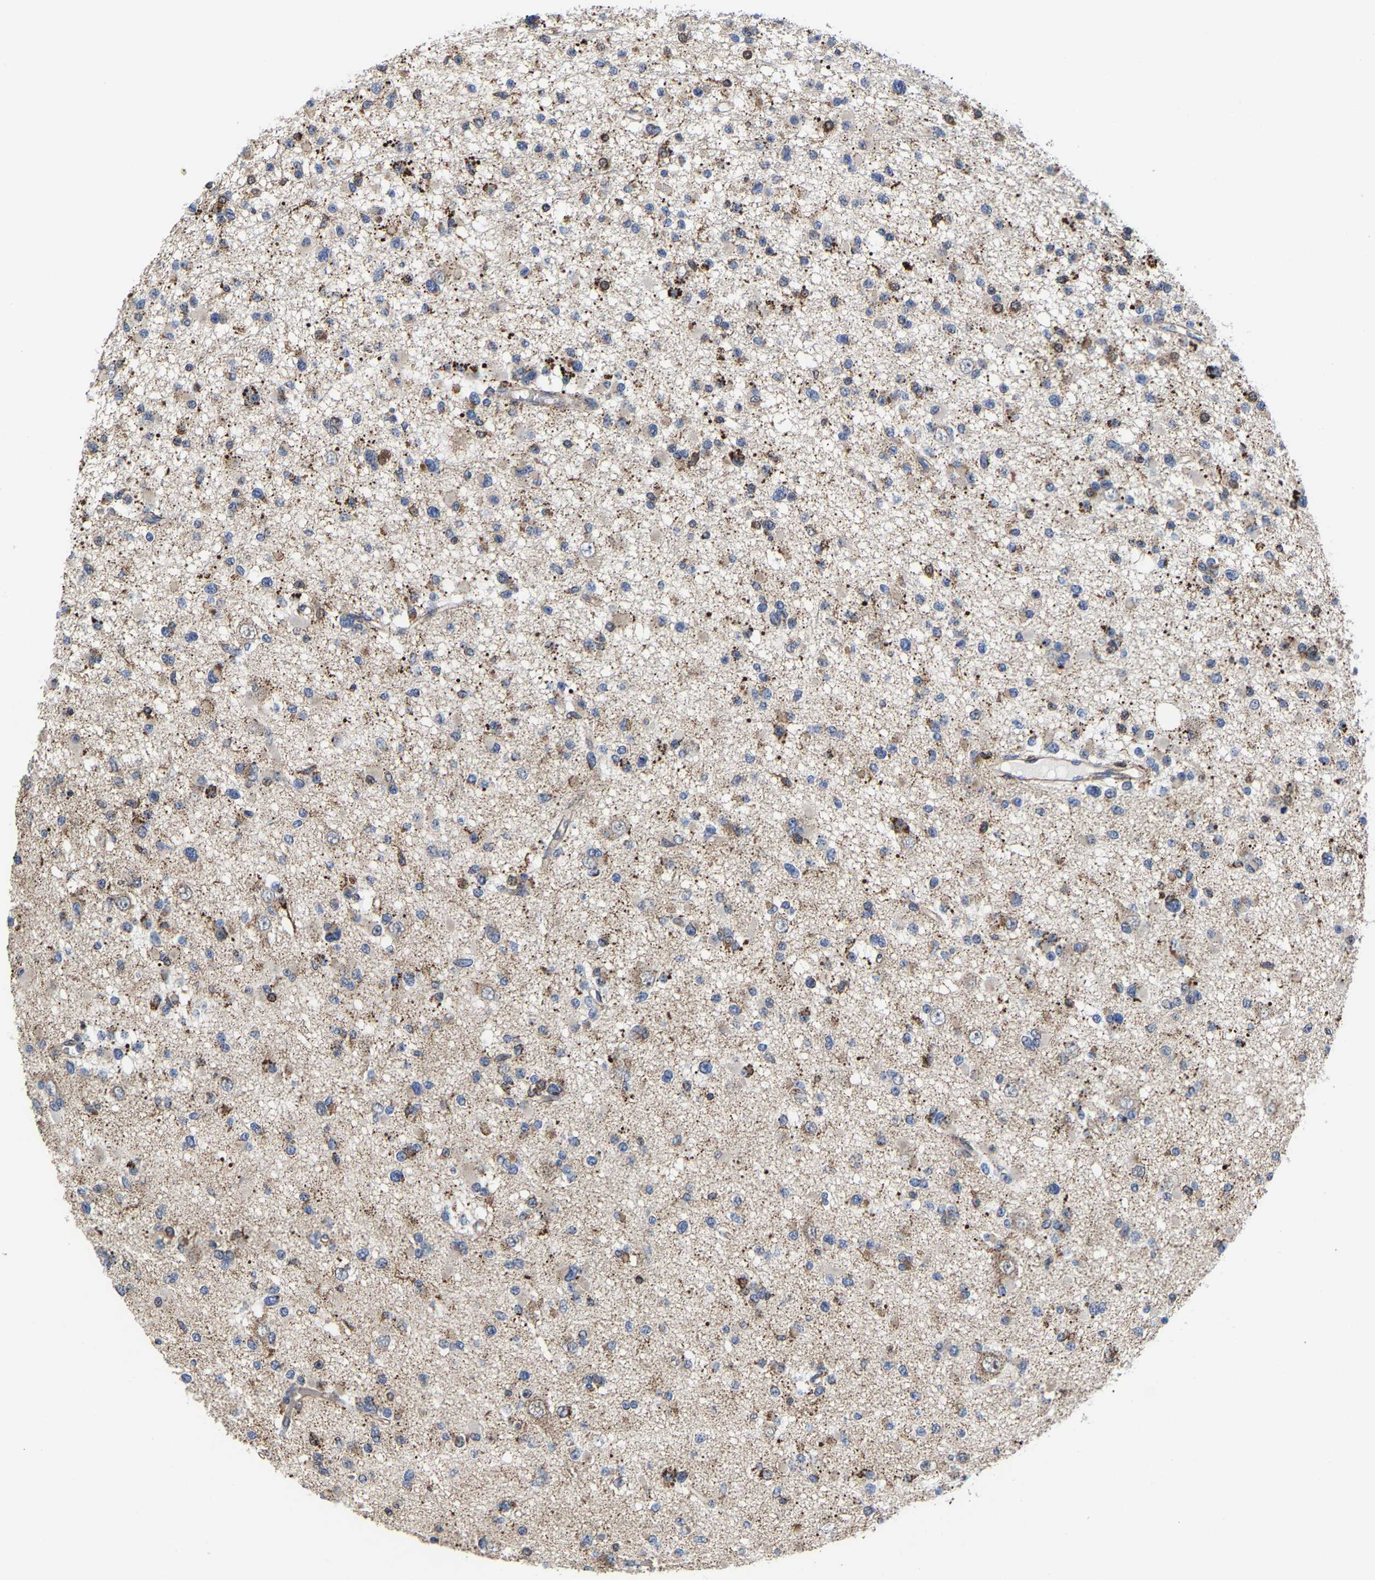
{"staining": {"intensity": "moderate", "quantity": "25%-75%", "location": "cytoplasmic/membranous"}, "tissue": "glioma", "cell_type": "Tumor cells", "image_type": "cancer", "snomed": [{"axis": "morphology", "description": "Glioma, malignant, Low grade"}, {"axis": "topography", "description": "Brain"}], "caption": "Immunohistochemical staining of human glioma reveals medium levels of moderate cytoplasmic/membranous expression in about 25%-75% of tumor cells.", "gene": "PFKFB3", "patient": {"sex": "female", "age": 22}}